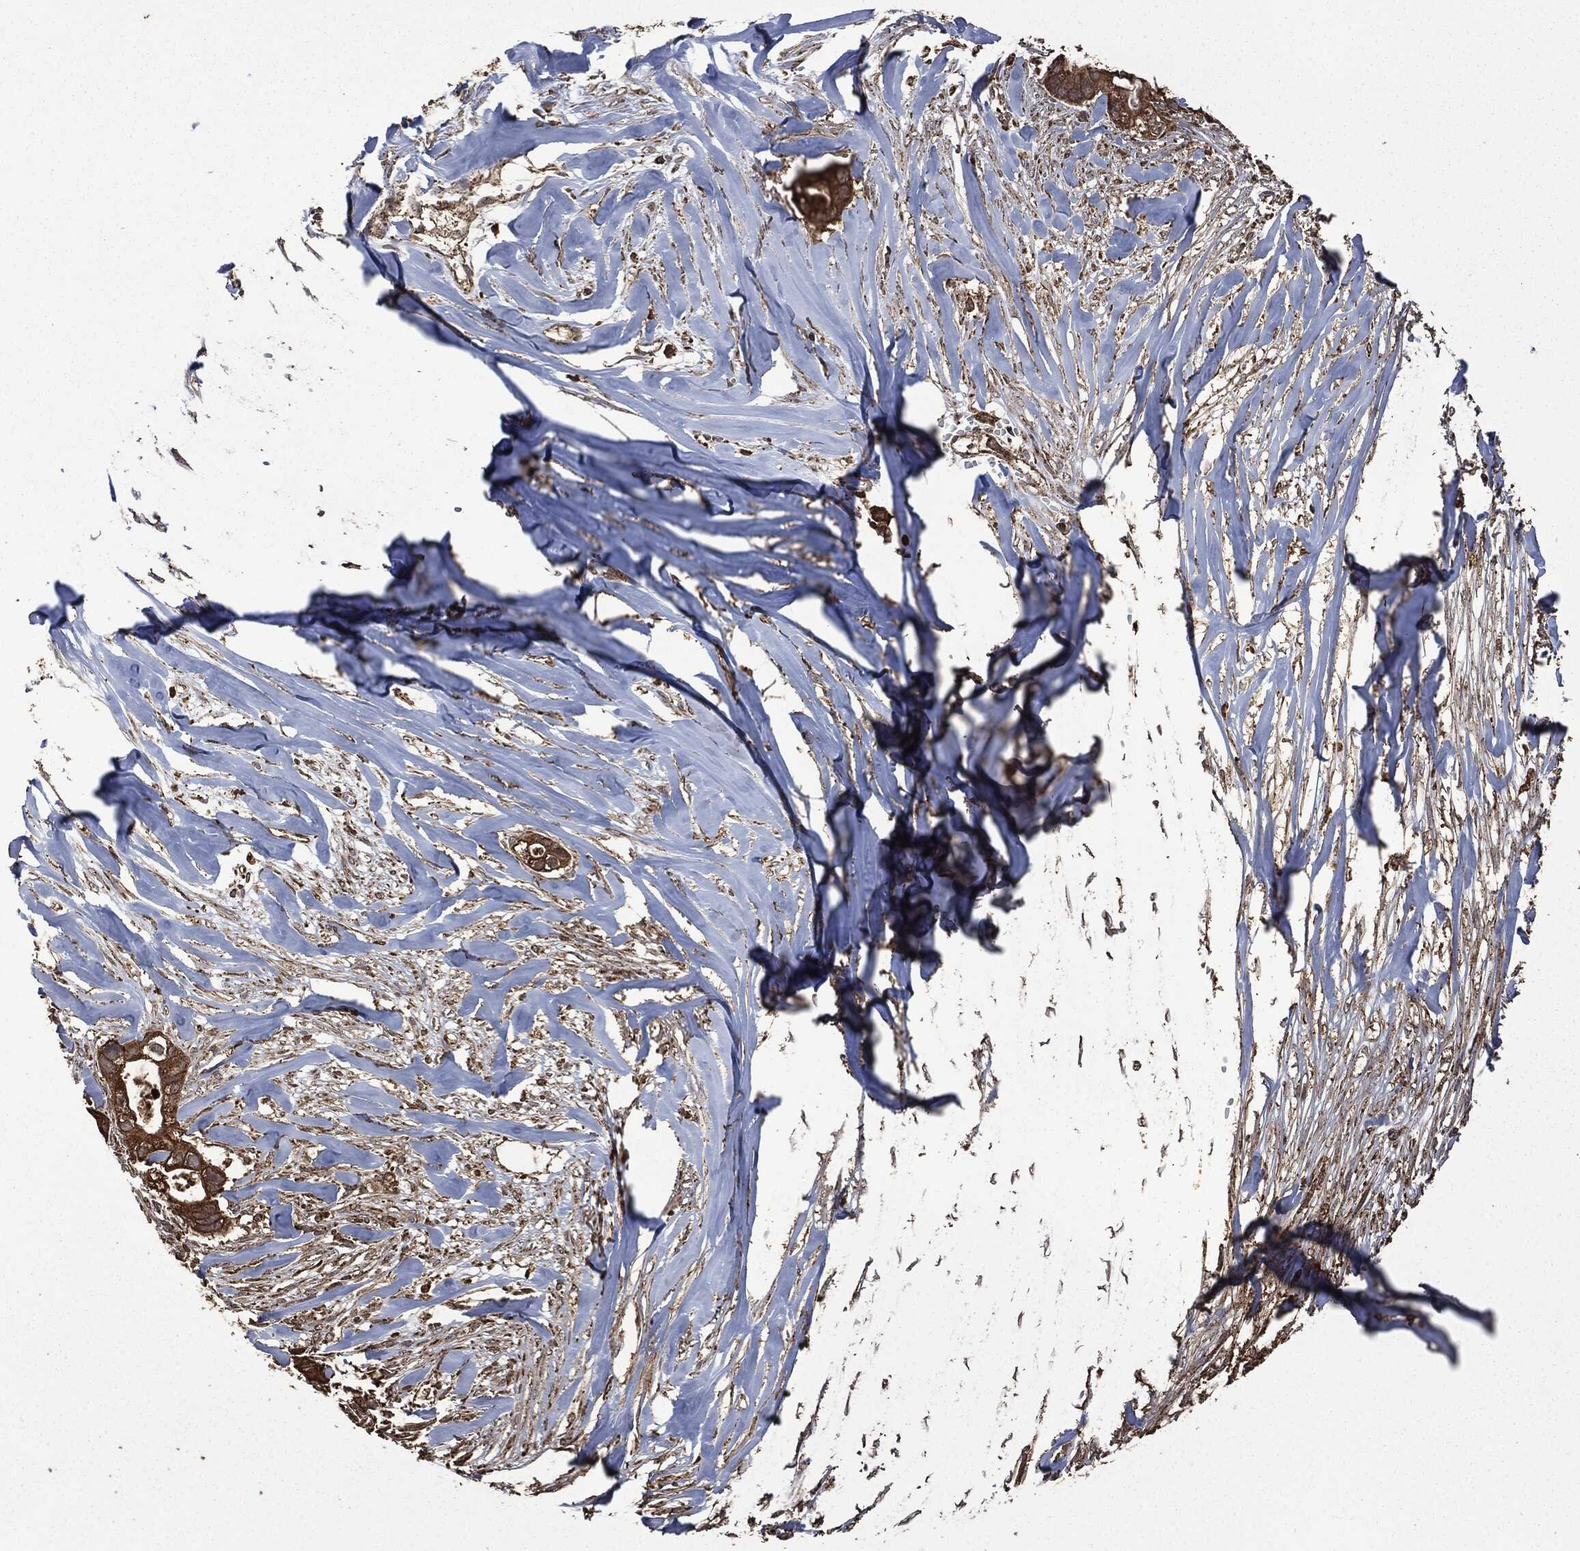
{"staining": {"intensity": "strong", "quantity": ">75%", "location": "cytoplasmic/membranous"}, "tissue": "pancreatic cancer", "cell_type": "Tumor cells", "image_type": "cancer", "snomed": [{"axis": "morphology", "description": "Adenocarcinoma, NOS"}, {"axis": "topography", "description": "Pancreas"}], "caption": "Human pancreatic cancer stained for a protein (brown) demonstrates strong cytoplasmic/membranous positive staining in approximately >75% of tumor cells.", "gene": "LIG3", "patient": {"sex": "male", "age": 61}}